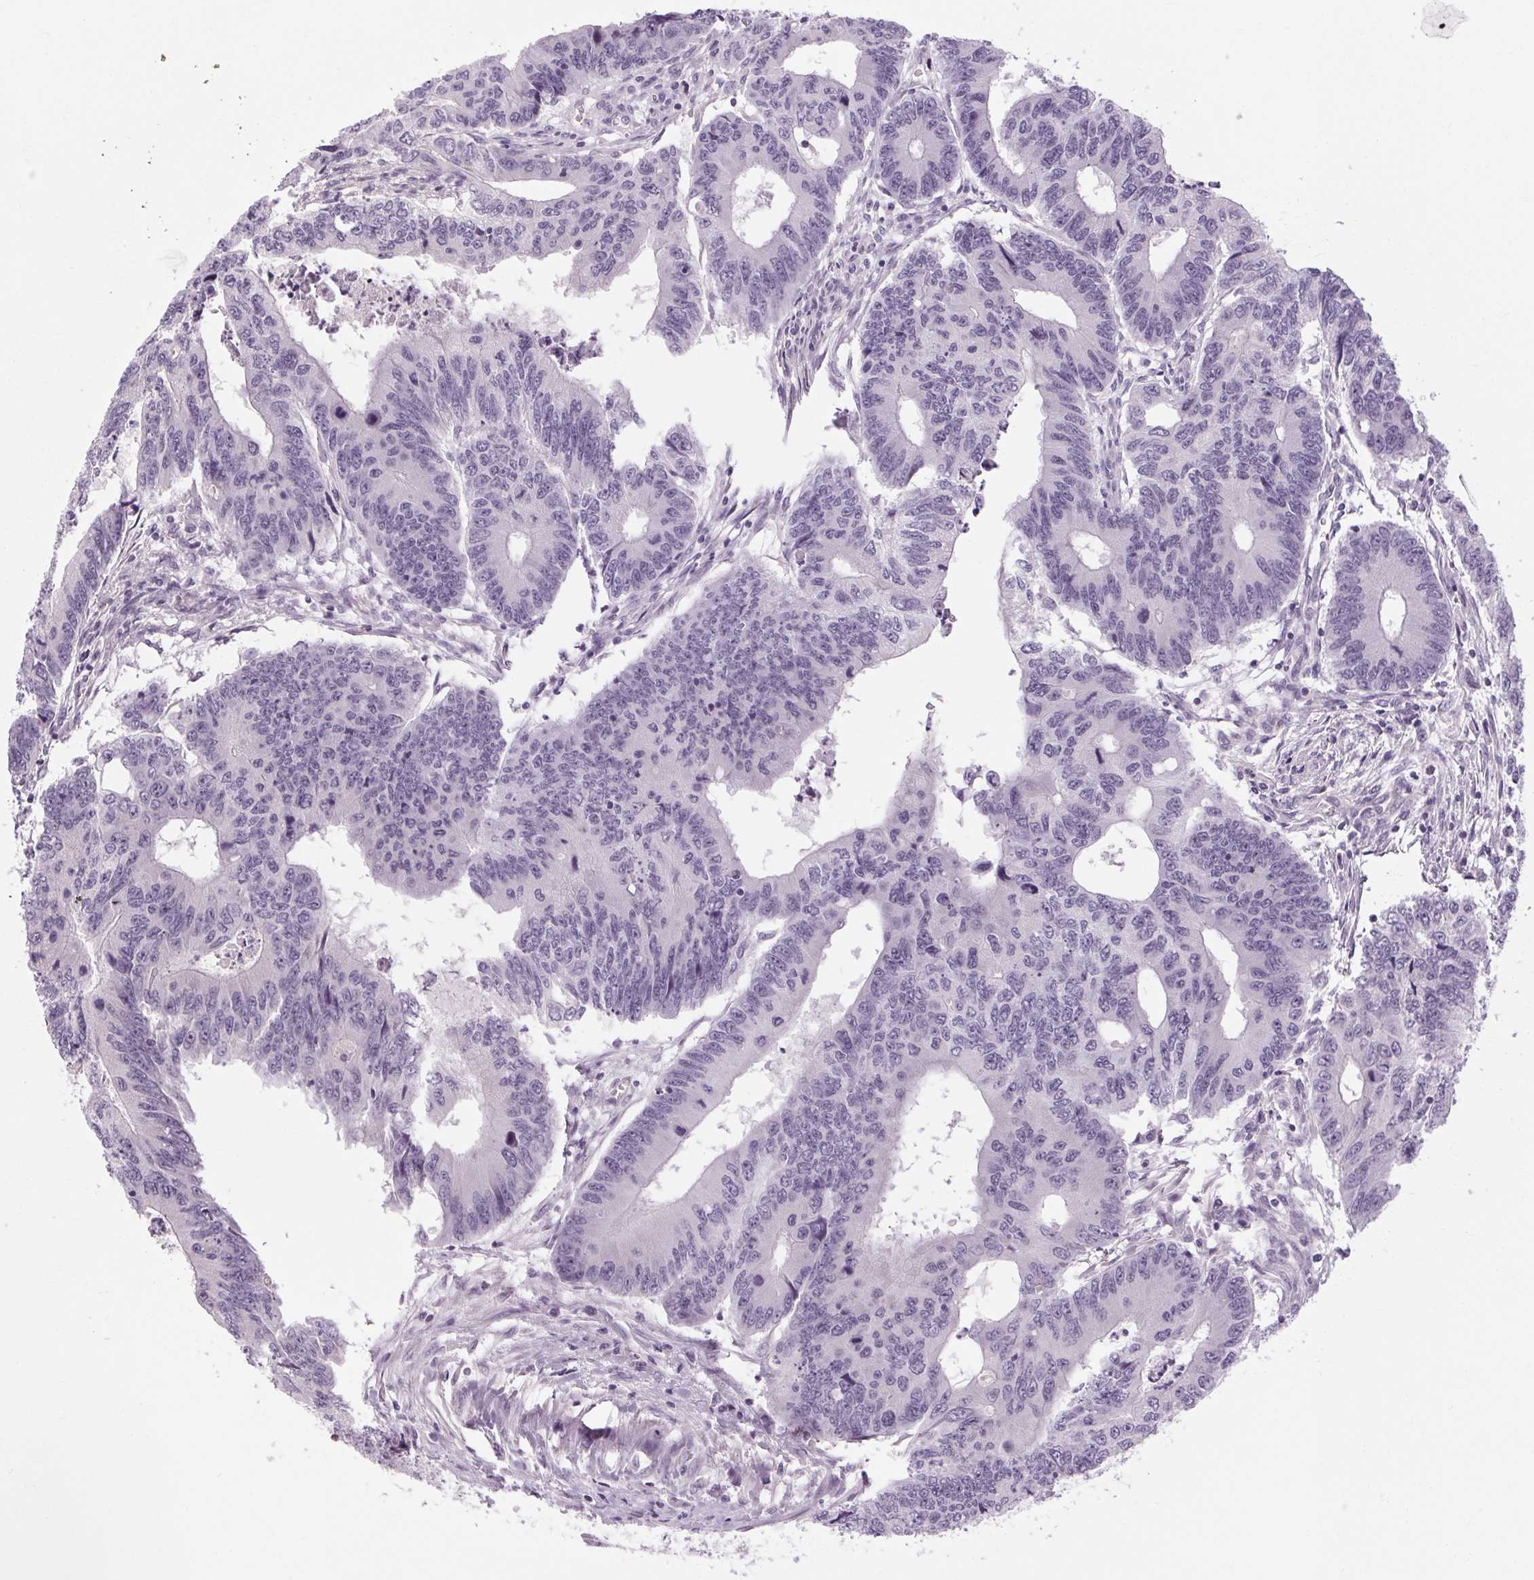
{"staining": {"intensity": "negative", "quantity": "none", "location": "none"}, "tissue": "colorectal cancer", "cell_type": "Tumor cells", "image_type": "cancer", "snomed": [{"axis": "morphology", "description": "Adenocarcinoma, NOS"}, {"axis": "topography", "description": "Colon"}], "caption": "Immunohistochemical staining of human colorectal adenocarcinoma reveals no significant expression in tumor cells.", "gene": "KLHL40", "patient": {"sex": "male", "age": 53}}